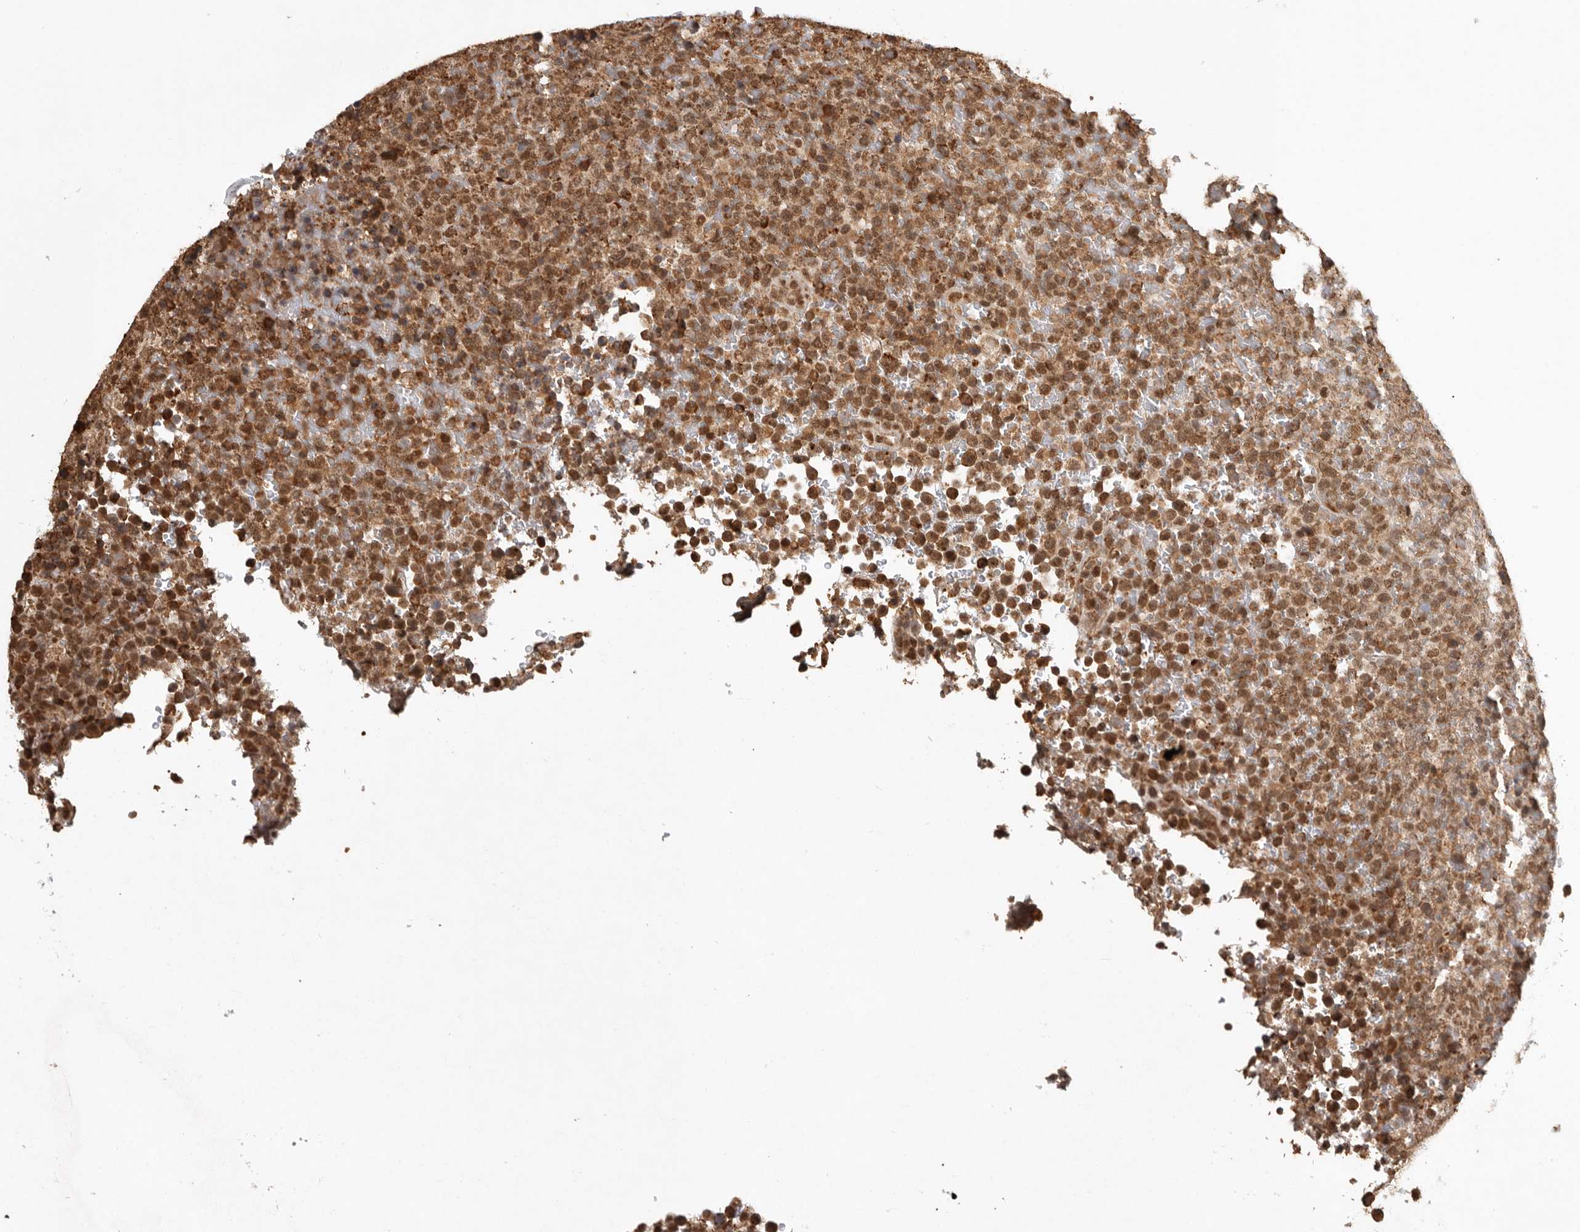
{"staining": {"intensity": "moderate", "quantity": ">75%", "location": "cytoplasmic/membranous,nuclear"}, "tissue": "lymphoma", "cell_type": "Tumor cells", "image_type": "cancer", "snomed": [{"axis": "morphology", "description": "Malignant lymphoma, non-Hodgkin's type, High grade"}, {"axis": "topography", "description": "Lymph node"}], "caption": "Tumor cells display medium levels of moderate cytoplasmic/membranous and nuclear positivity in approximately >75% of cells in lymphoma.", "gene": "ZNF83", "patient": {"sex": "male", "age": 13}}